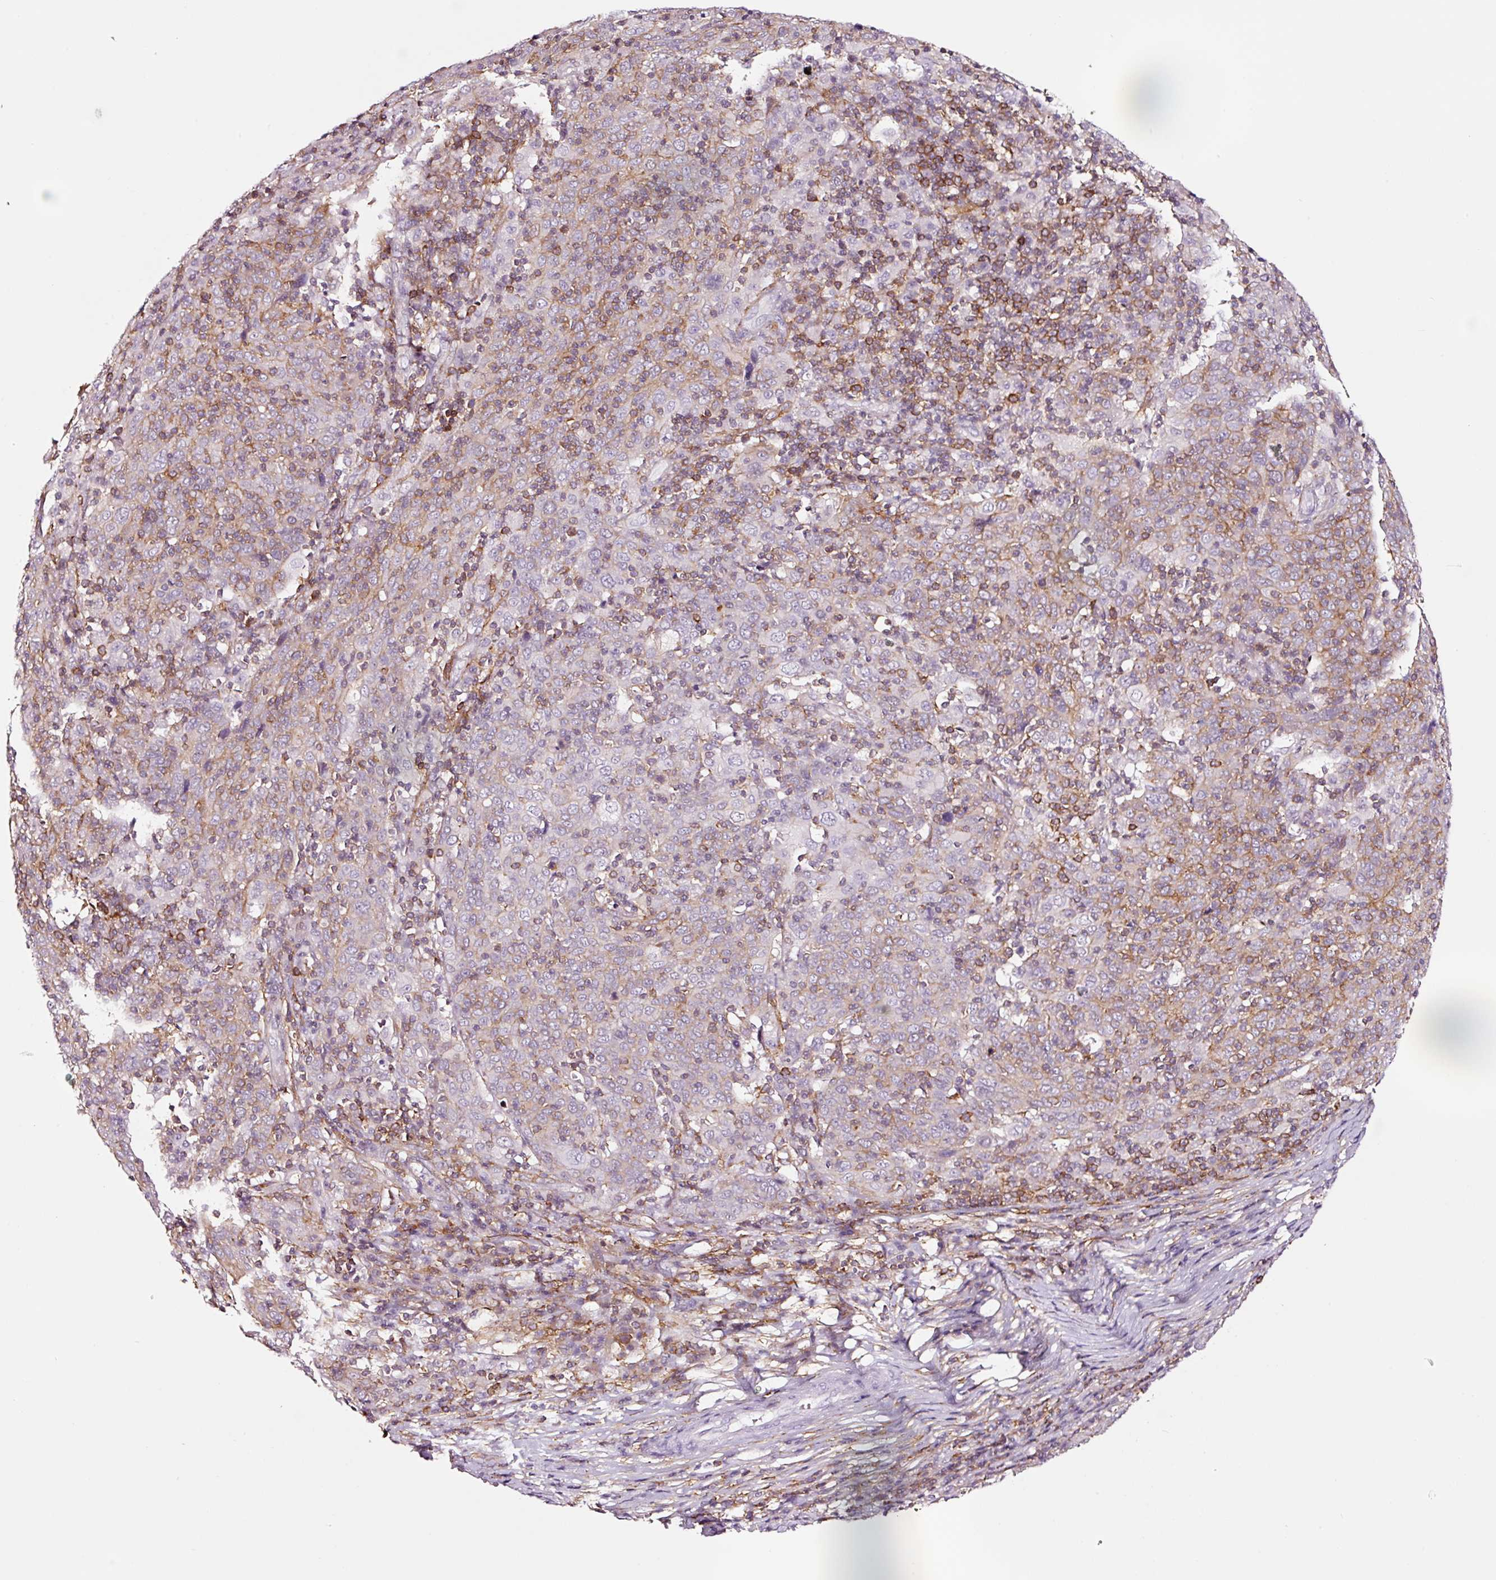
{"staining": {"intensity": "moderate", "quantity": "25%-75%", "location": "cytoplasmic/membranous"}, "tissue": "cervical cancer", "cell_type": "Tumor cells", "image_type": "cancer", "snomed": [{"axis": "morphology", "description": "Squamous cell carcinoma, NOS"}, {"axis": "topography", "description": "Cervix"}], "caption": "This is an image of immunohistochemistry (IHC) staining of cervical squamous cell carcinoma, which shows moderate positivity in the cytoplasmic/membranous of tumor cells.", "gene": "ADD3", "patient": {"sex": "female", "age": 67}}